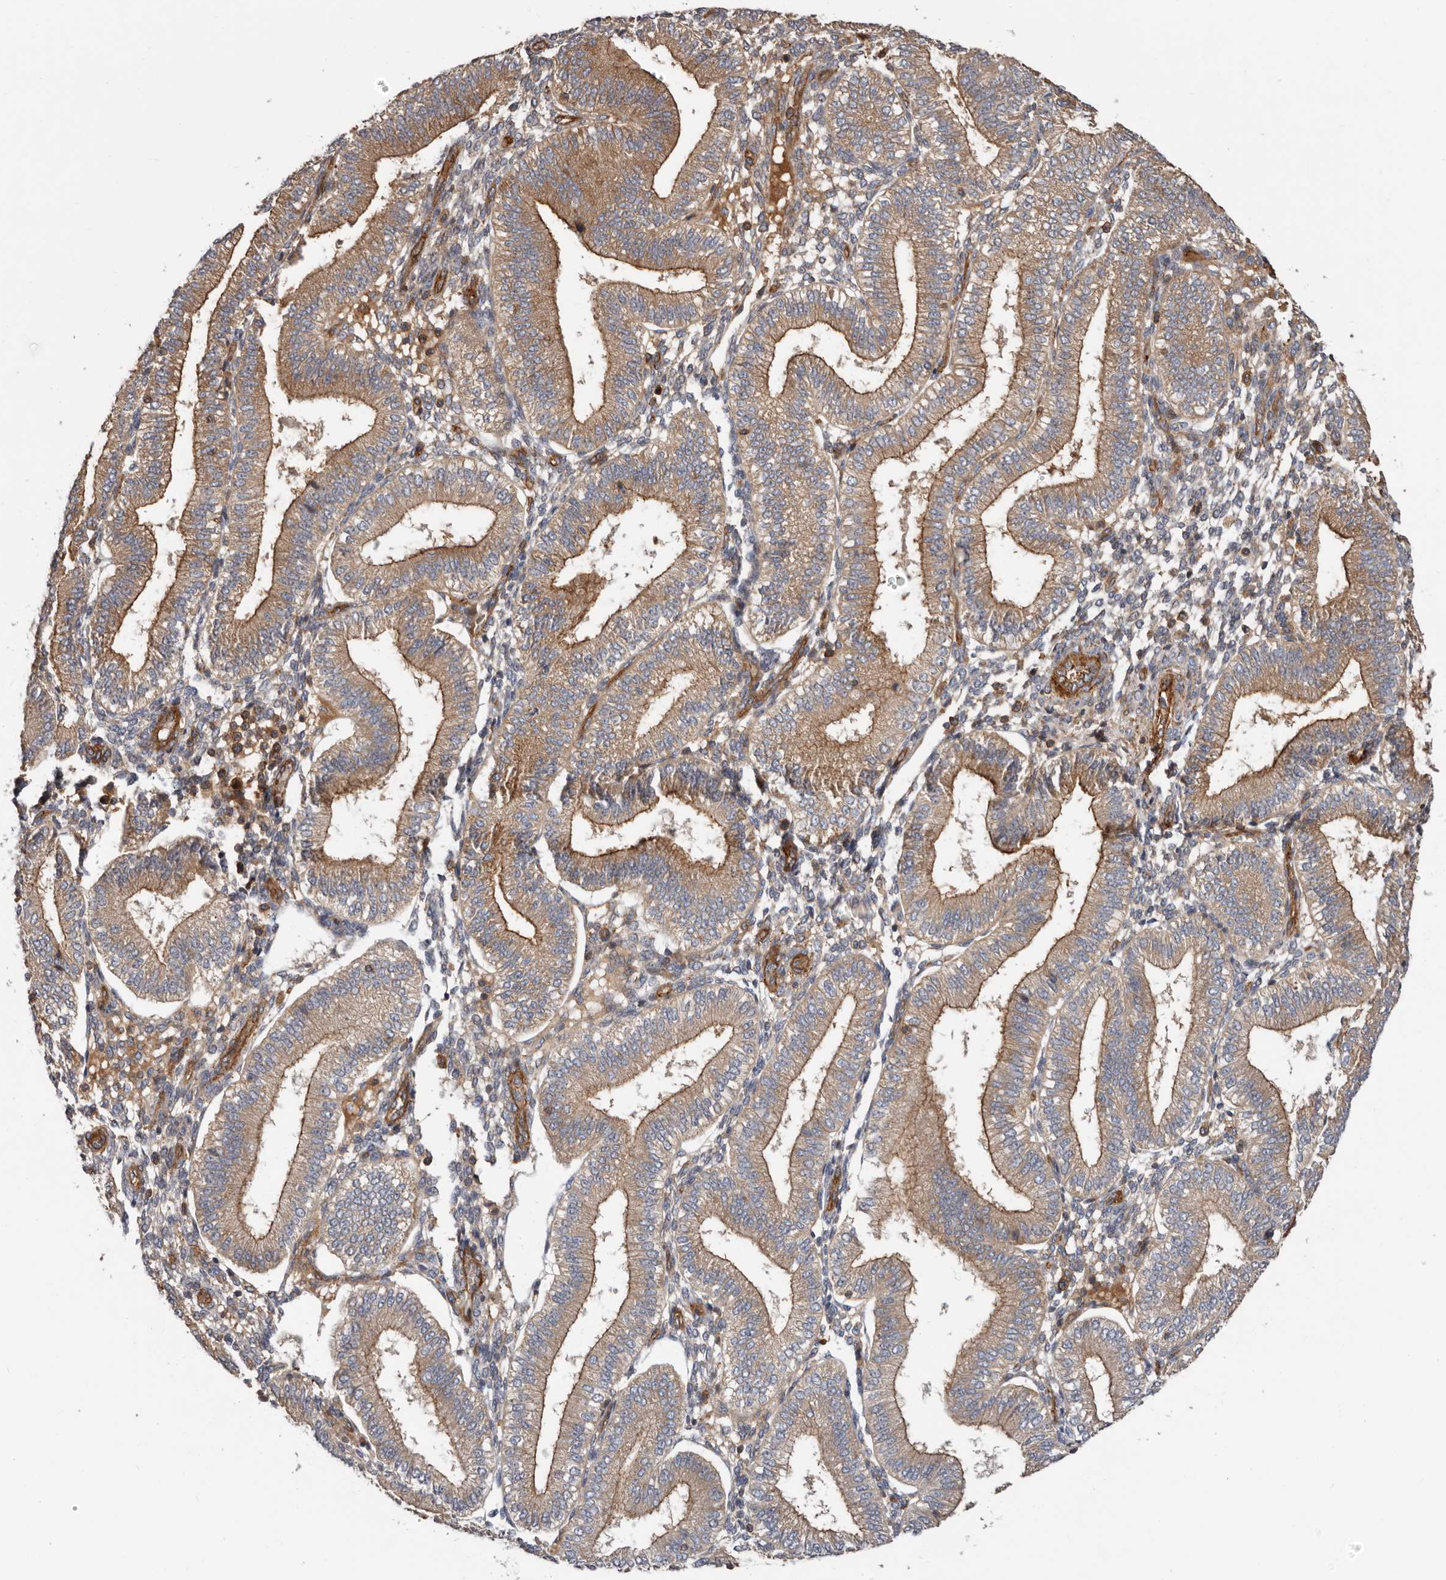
{"staining": {"intensity": "moderate", "quantity": "<25%", "location": "cytoplasmic/membranous"}, "tissue": "endometrium", "cell_type": "Cells in endometrial stroma", "image_type": "normal", "snomed": [{"axis": "morphology", "description": "Normal tissue, NOS"}, {"axis": "topography", "description": "Endometrium"}], "caption": "Immunohistochemistry micrograph of benign endometrium stained for a protein (brown), which reveals low levels of moderate cytoplasmic/membranous positivity in approximately <25% of cells in endometrial stroma.", "gene": "TMC7", "patient": {"sex": "female", "age": 39}}